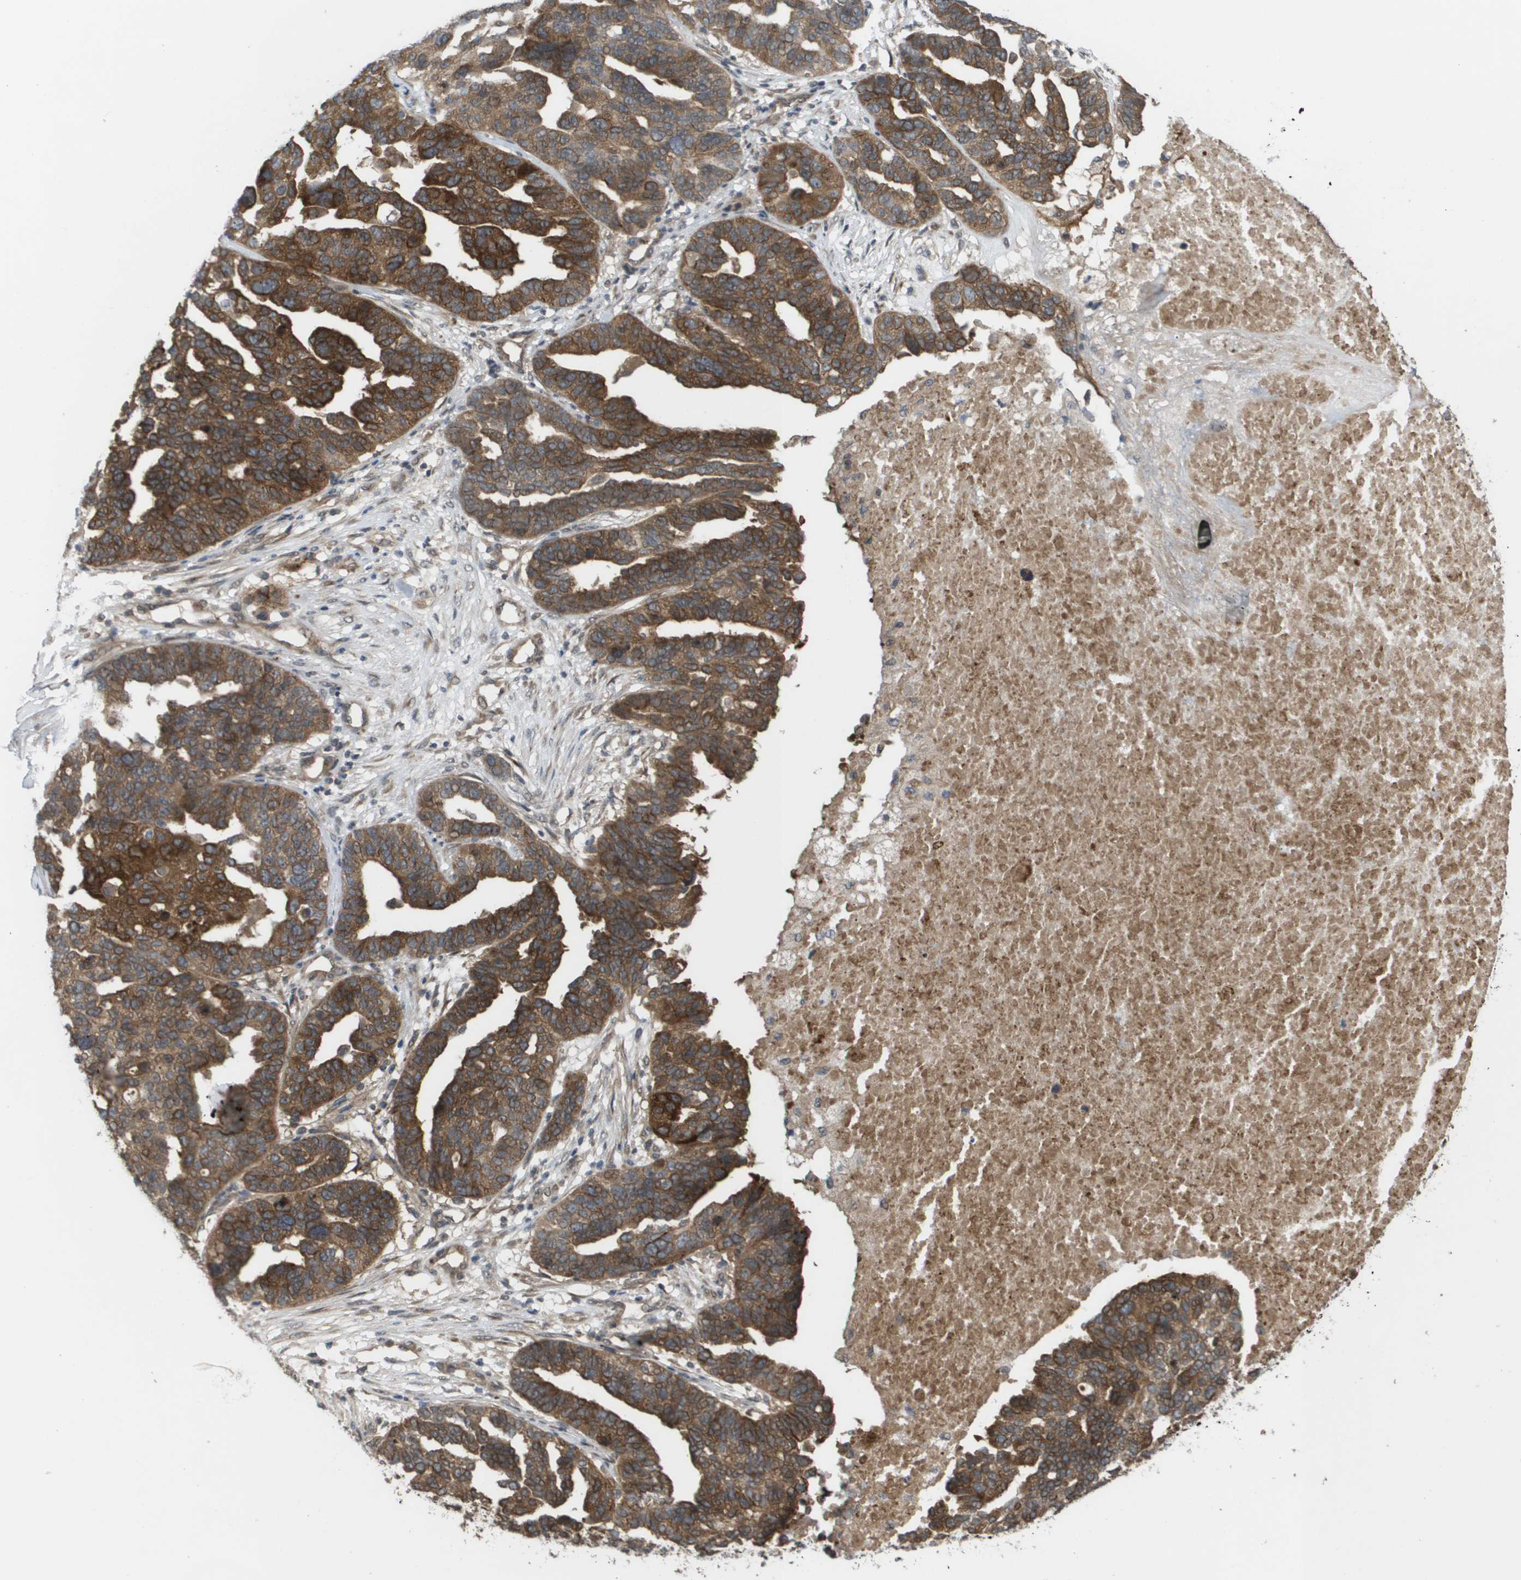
{"staining": {"intensity": "strong", "quantity": ">75%", "location": "cytoplasmic/membranous"}, "tissue": "ovarian cancer", "cell_type": "Tumor cells", "image_type": "cancer", "snomed": [{"axis": "morphology", "description": "Cystadenocarcinoma, serous, NOS"}, {"axis": "topography", "description": "Ovary"}], "caption": "DAB immunohistochemical staining of ovarian cancer (serous cystadenocarcinoma) exhibits strong cytoplasmic/membranous protein expression in approximately >75% of tumor cells. (DAB IHC with brightfield microscopy, high magnification).", "gene": "CTPS2", "patient": {"sex": "female", "age": 59}}